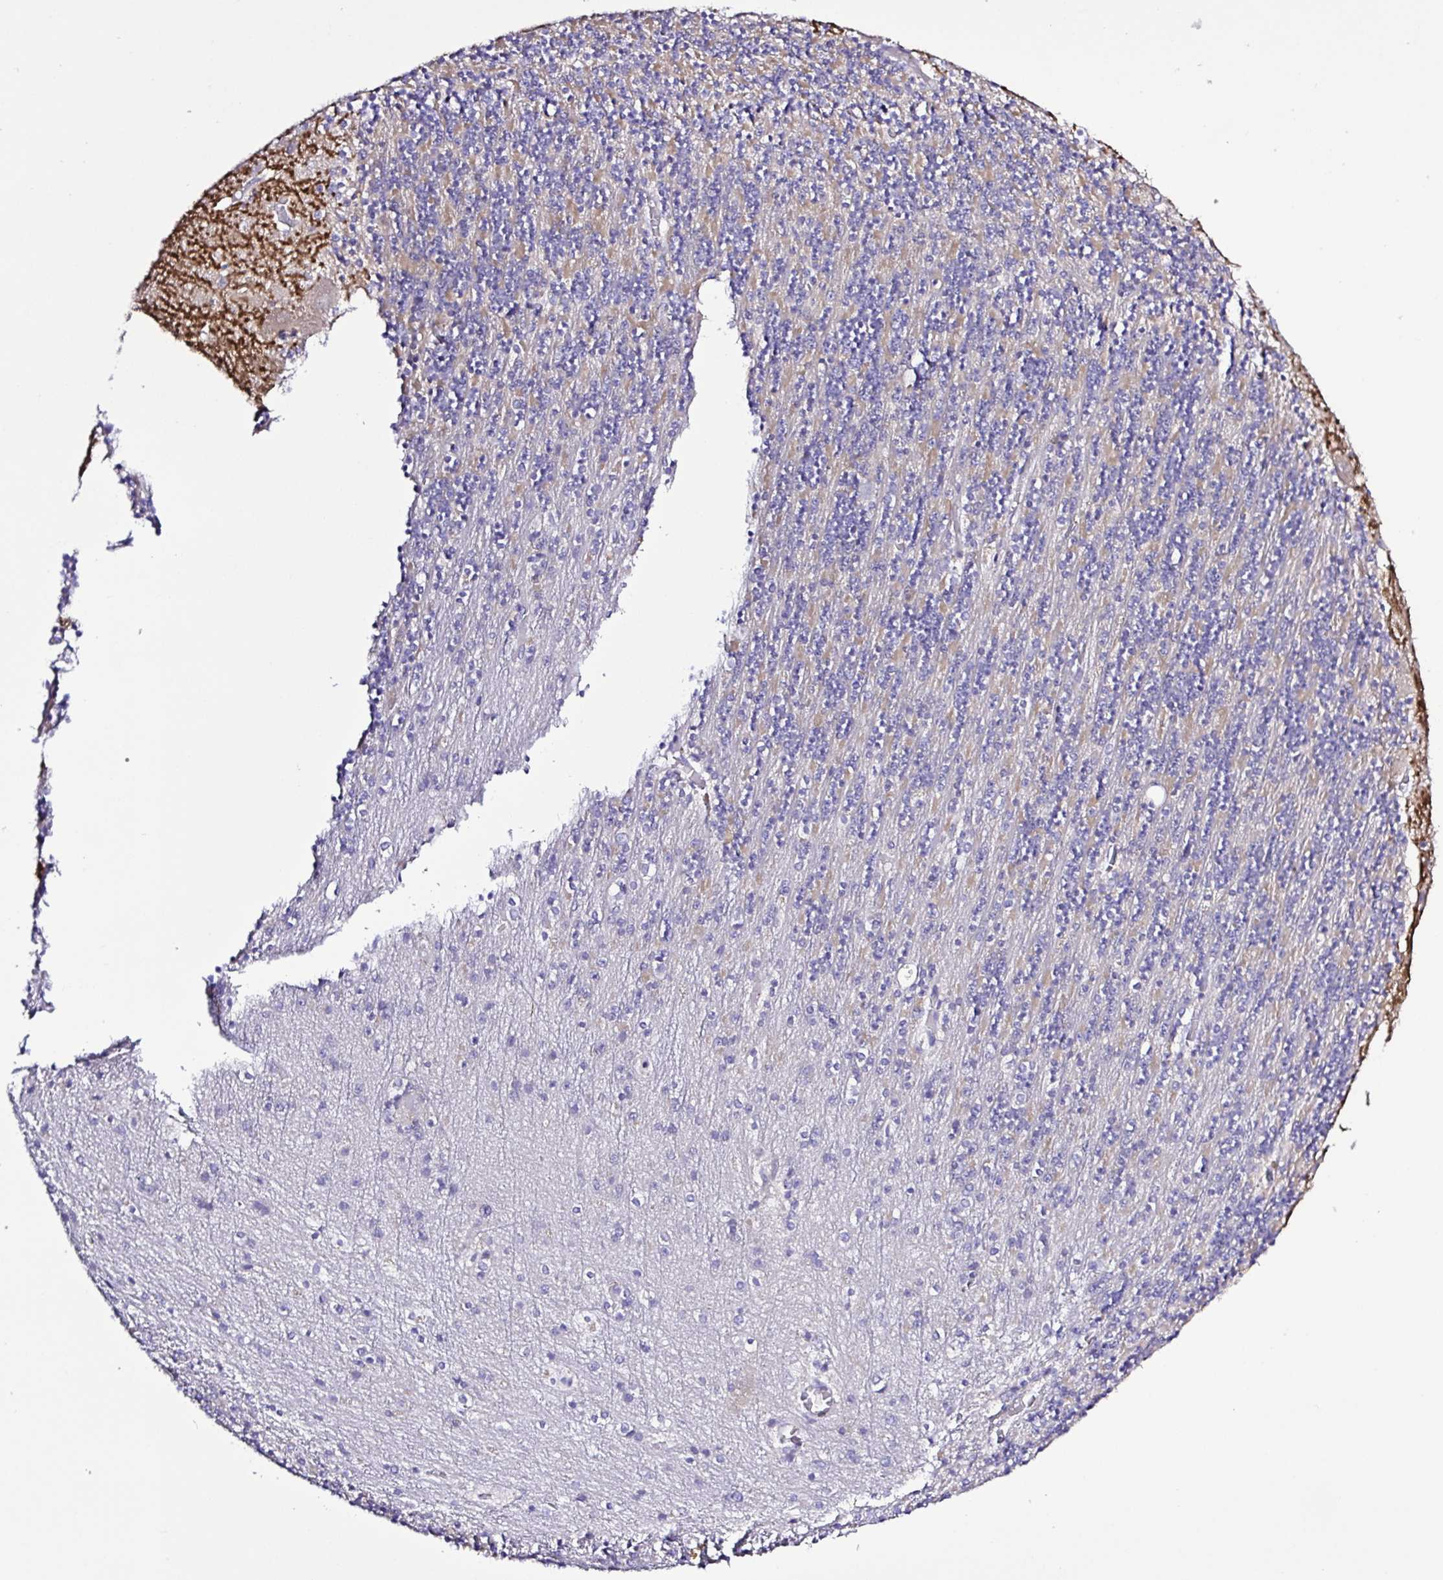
{"staining": {"intensity": "weak", "quantity": "<25%", "location": "cytoplasmic/membranous"}, "tissue": "cerebellum", "cell_type": "Cells in granular layer", "image_type": "normal", "snomed": [{"axis": "morphology", "description": "Normal tissue, NOS"}, {"axis": "topography", "description": "Cerebellum"}], "caption": "The immunohistochemistry (IHC) photomicrograph has no significant expression in cells in granular layer of cerebellum.", "gene": "GABBR2", "patient": {"sex": "male", "age": 70}}